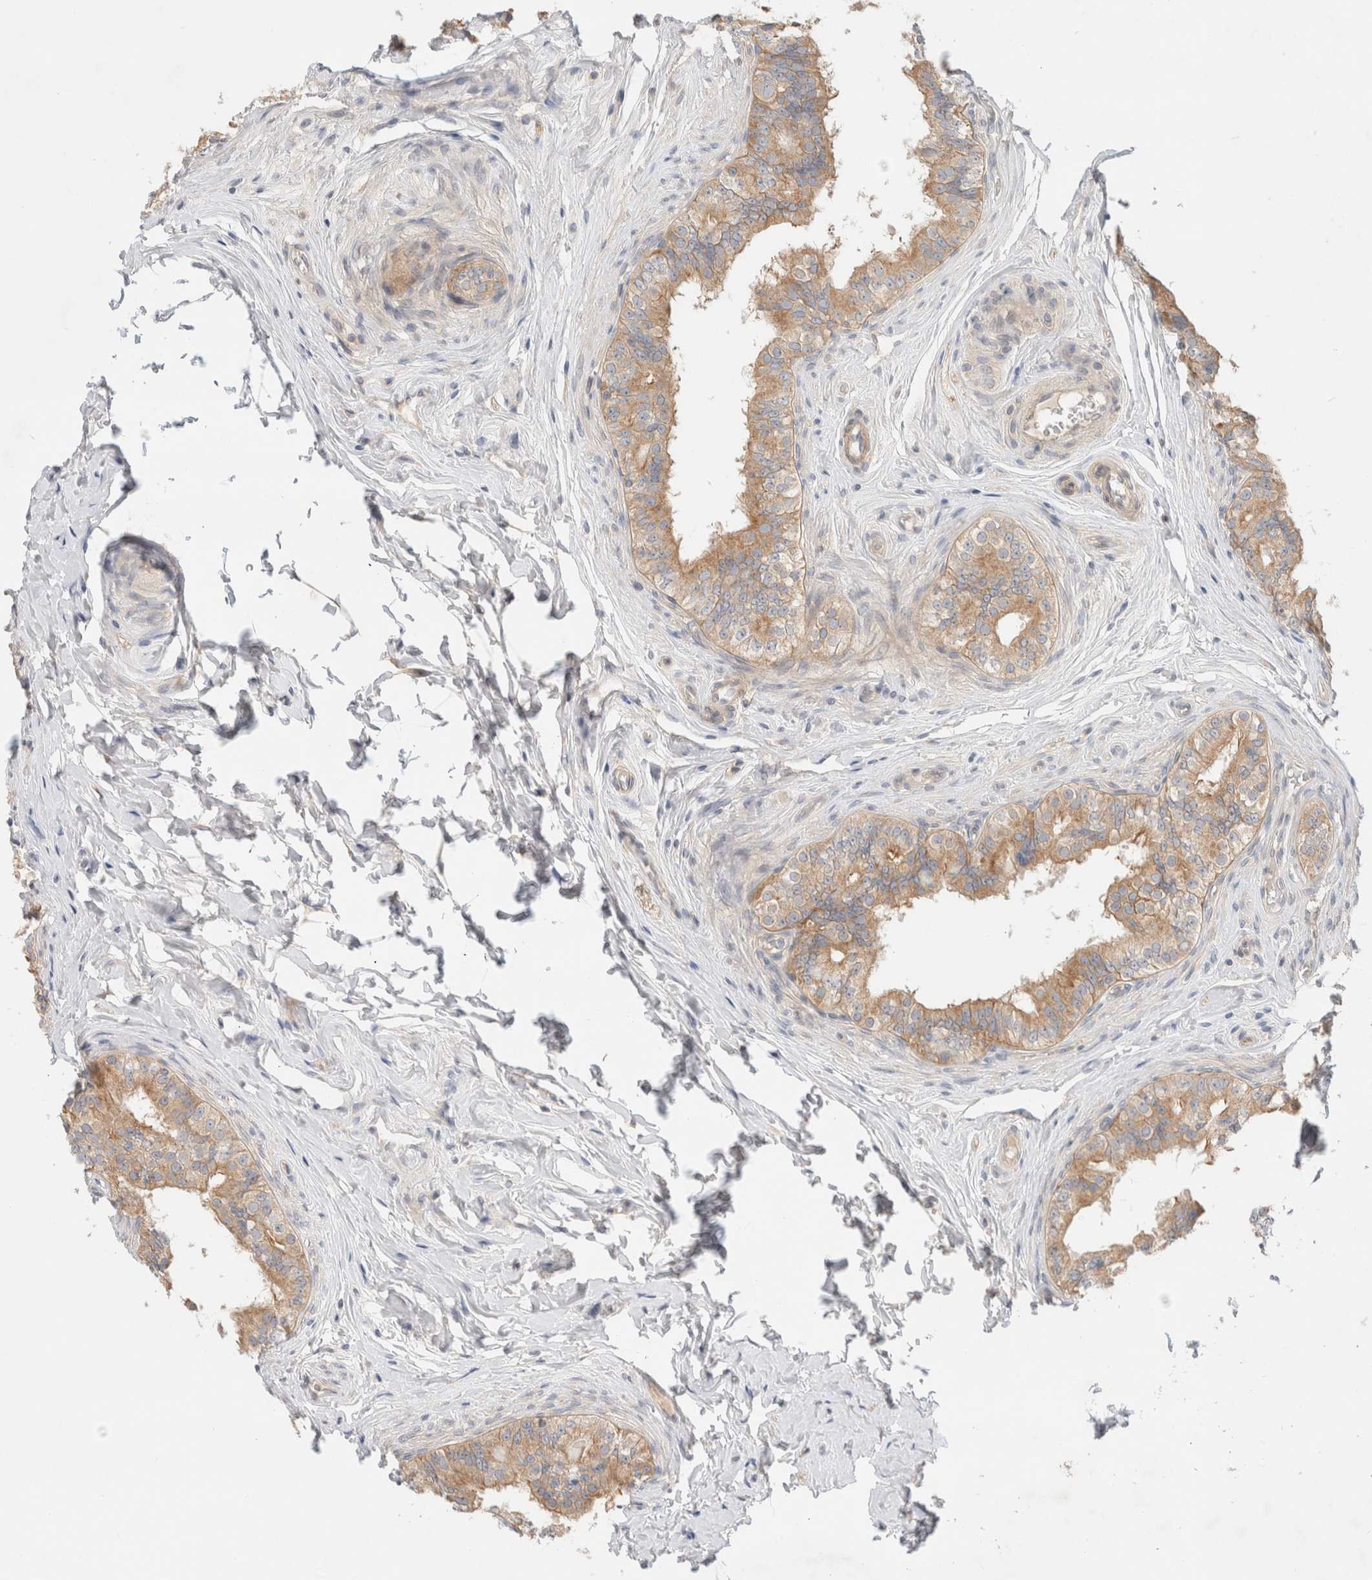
{"staining": {"intensity": "strong", "quantity": "25%-75%", "location": "cytoplasmic/membranous"}, "tissue": "epididymis", "cell_type": "Glandular cells", "image_type": "normal", "snomed": [{"axis": "morphology", "description": "Normal tissue, NOS"}, {"axis": "topography", "description": "Testis"}, {"axis": "topography", "description": "Epididymis"}], "caption": "An IHC image of benign tissue is shown. Protein staining in brown highlights strong cytoplasmic/membranous positivity in epididymis within glandular cells.", "gene": "MARK3", "patient": {"sex": "male", "age": 36}}